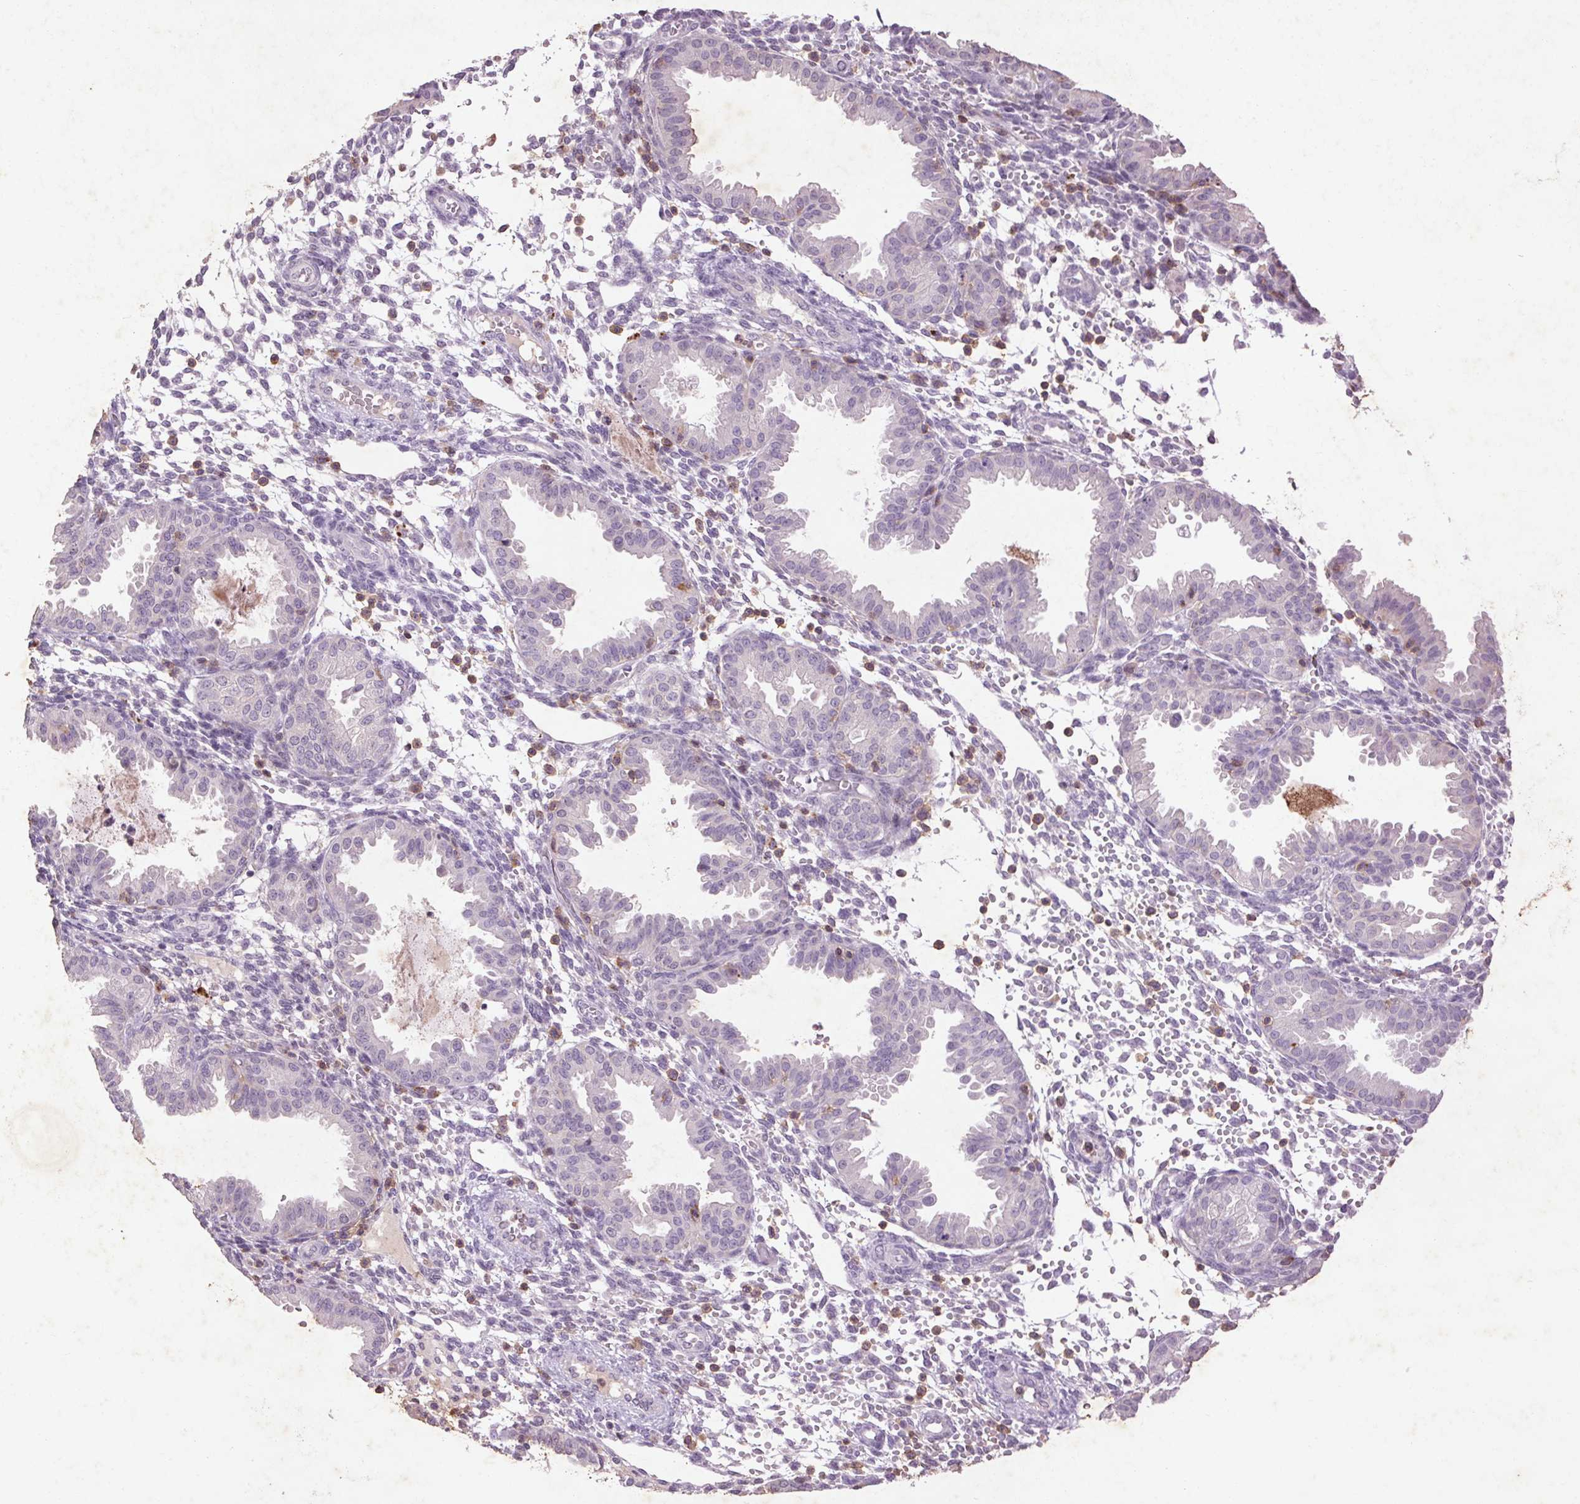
{"staining": {"intensity": "negative", "quantity": "none", "location": "none"}, "tissue": "endometrium", "cell_type": "Cells in endometrial stroma", "image_type": "normal", "snomed": [{"axis": "morphology", "description": "Normal tissue, NOS"}, {"axis": "topography", "description": "Endometrium"}], "caption": "IHC of benign human endometrium exhibits no expression in cells in endometrial stroma.", "gene": "FNDC7", "patient": {"sex": "female", "age": 33}}